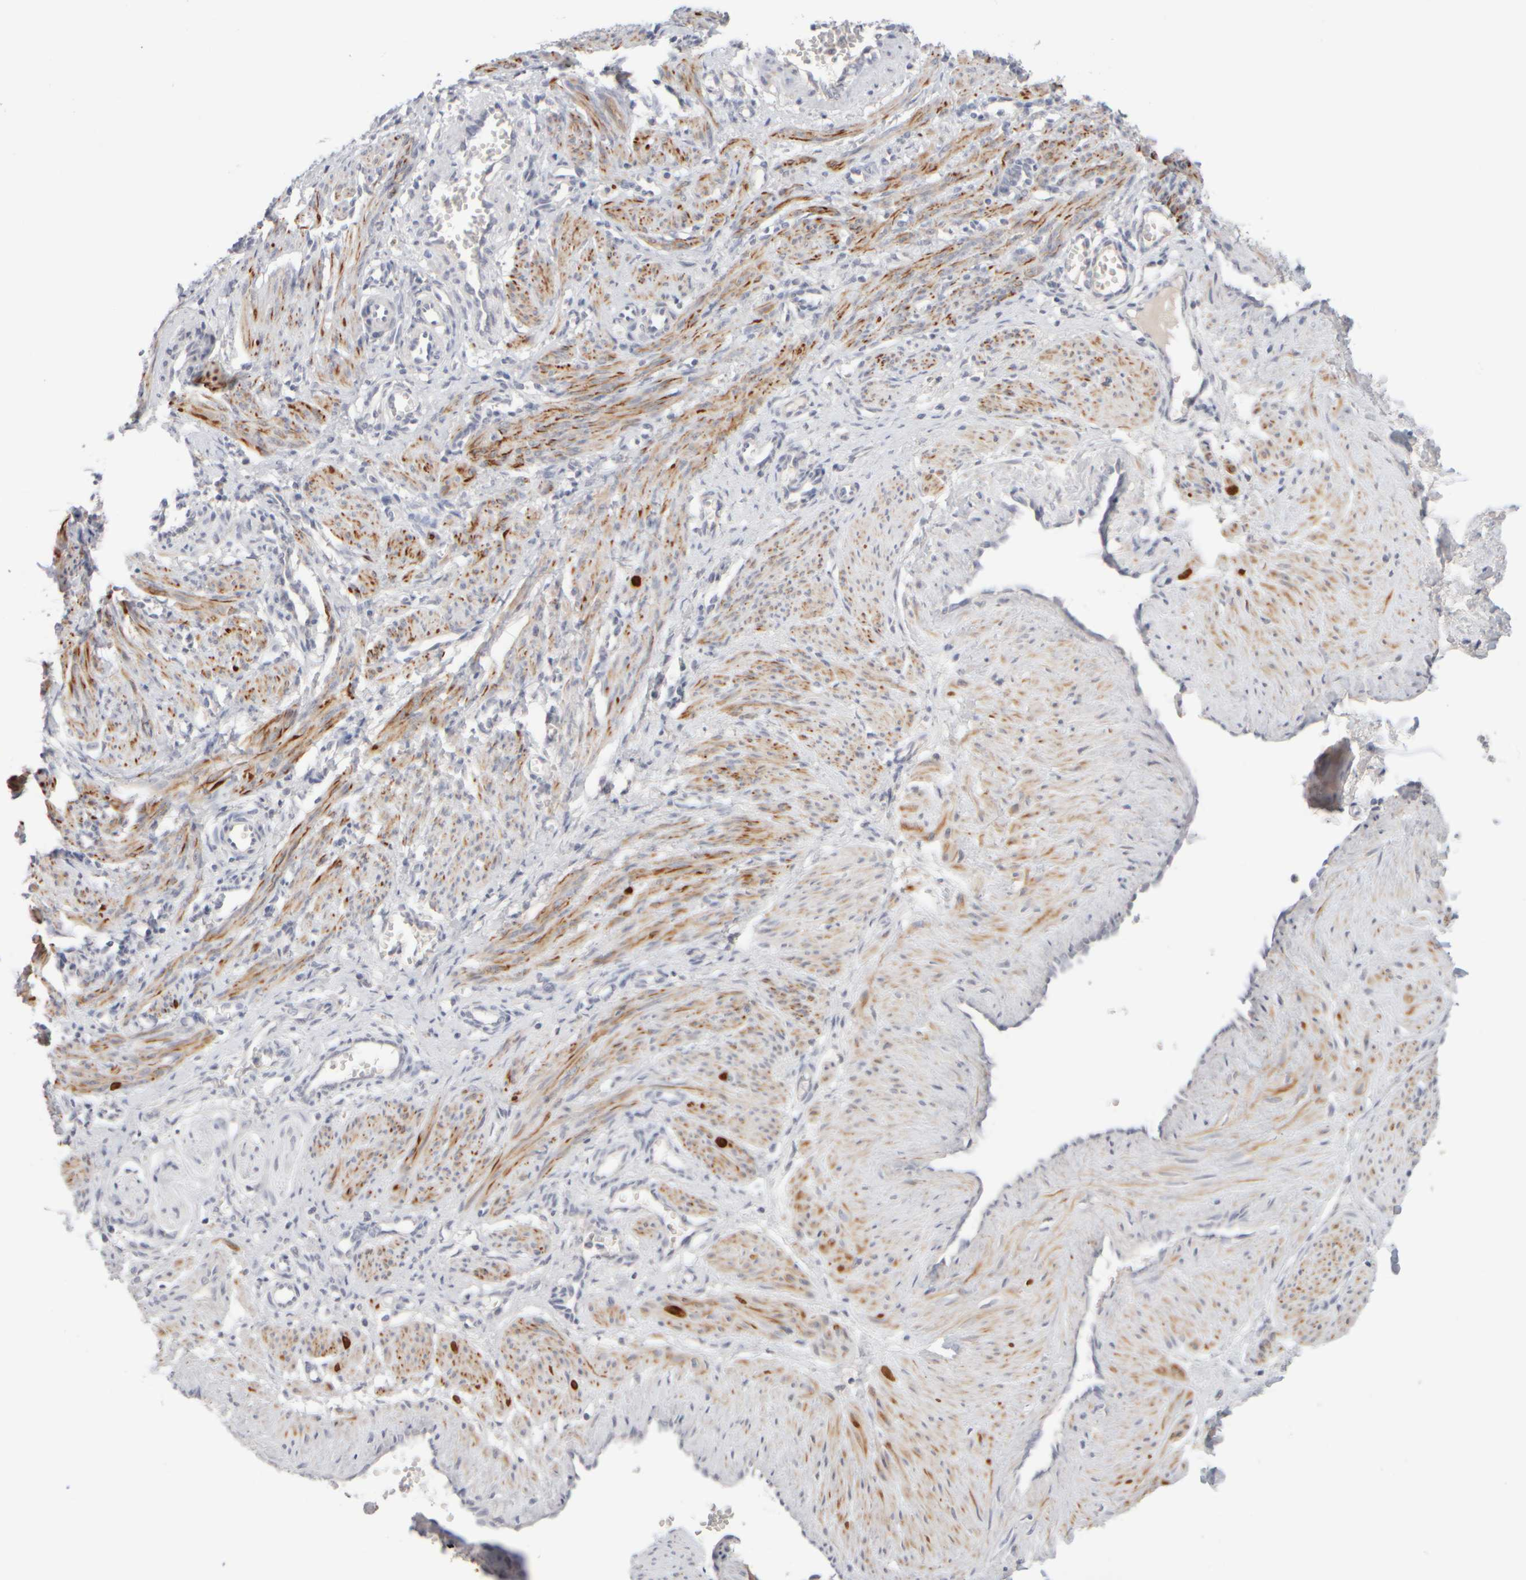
{"staining": {"intensity": "strong", "quantity": "25%-75%", "location": "cytoplasmic/membranous"}, "tissue": "smooth muscle", "cell_type": "Smooth muscle cells", "image_type": "normal", "snomed": [{"axis": "morphology", "description": "Normal tissue, NOS"}, {"axis": "topography", "description": "Endometrium"}], "caption": "Approximately 25%-75% of smooth muscle cells in normal smooth muscle show strong cytoplasmic/membranous protein expression as visualized by brown immunohistochemical staining.", "gene": "ZNF112", "patient": {"sex": "female", "age": 33}}